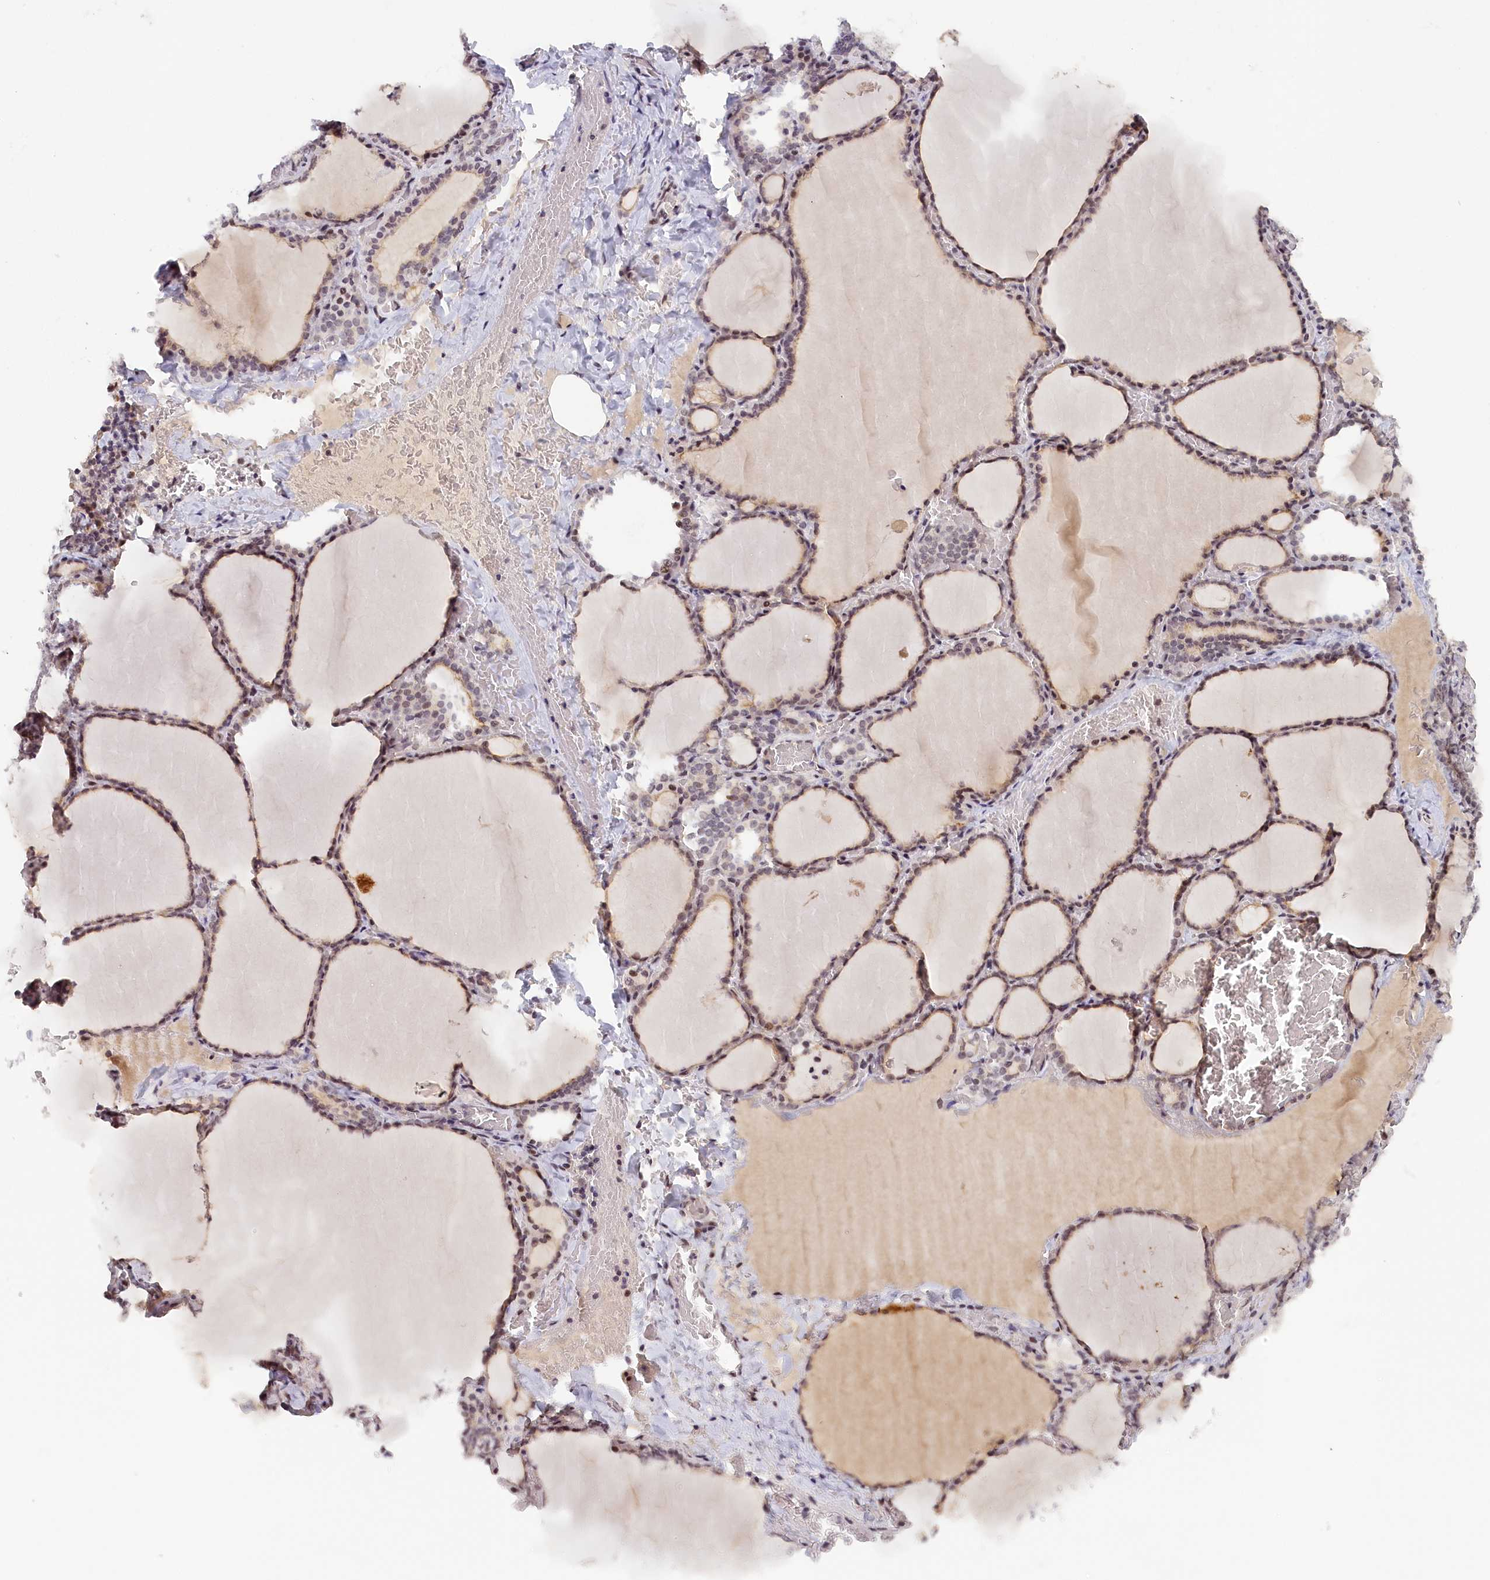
{"staining": {"intensity": "moderate", "quantity": "25%-75%", "location": "cytoplasmic/membranous,nuclear"}, "tissue": "thyroid gland", "cell_type": "Glandular cells", "image_type": "normal", "snomed": [{"axis": "morphology", "description": "Normal tissue, NOS"}, {"axis": "topography", "description": "Thyroid gland"}], "caption": "A high-resolution image shows immunohistochemistry (IHC) staining of benign thyroid gland, which demonstrates moderate cytoplasmic/membranous,nuclear expression in about 25%-75% of glandular cells.", "gene": "SEC31B", "patient": {"sex": "female", "age": 39}}